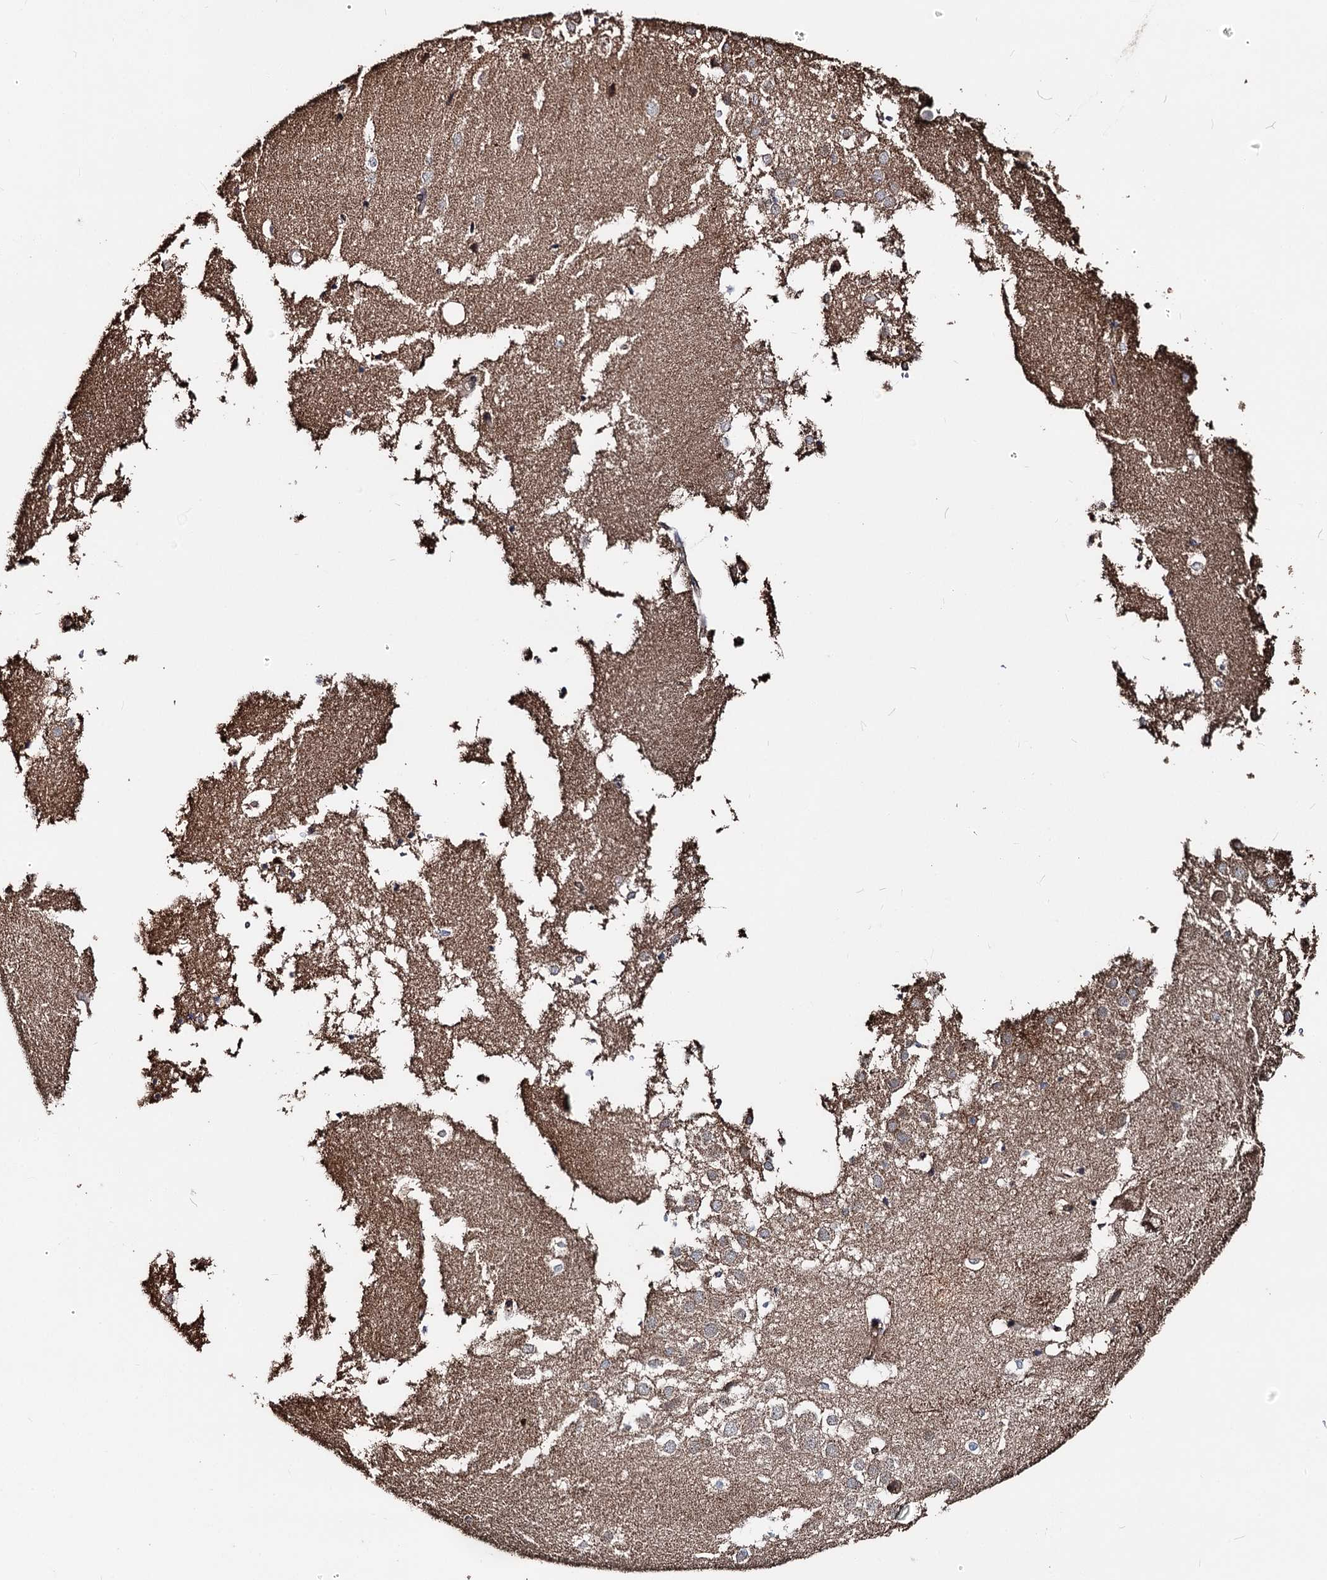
{"staining": {"intensity": "weak", "quantity": "<25%", "location": "cytoplasmic/membranous"}, "tissue": "hippocampus", "cell_type": "Glial cells", "image_type": "normal", "snomed": [{"axis": "morphology", "description": "Normal tissue, NOS"}, {"axis": "topography", "description": "Hippocampus"}], "caption": "IHC image of normal human hippocampus stained for a protein (brown), which displays no expression in glial cells. (DAB immunohistochemistry (IHC) with hematoxylin counter stain).", "gene": "ITFG2", "patient": {"sex": "female", "age": 52}}